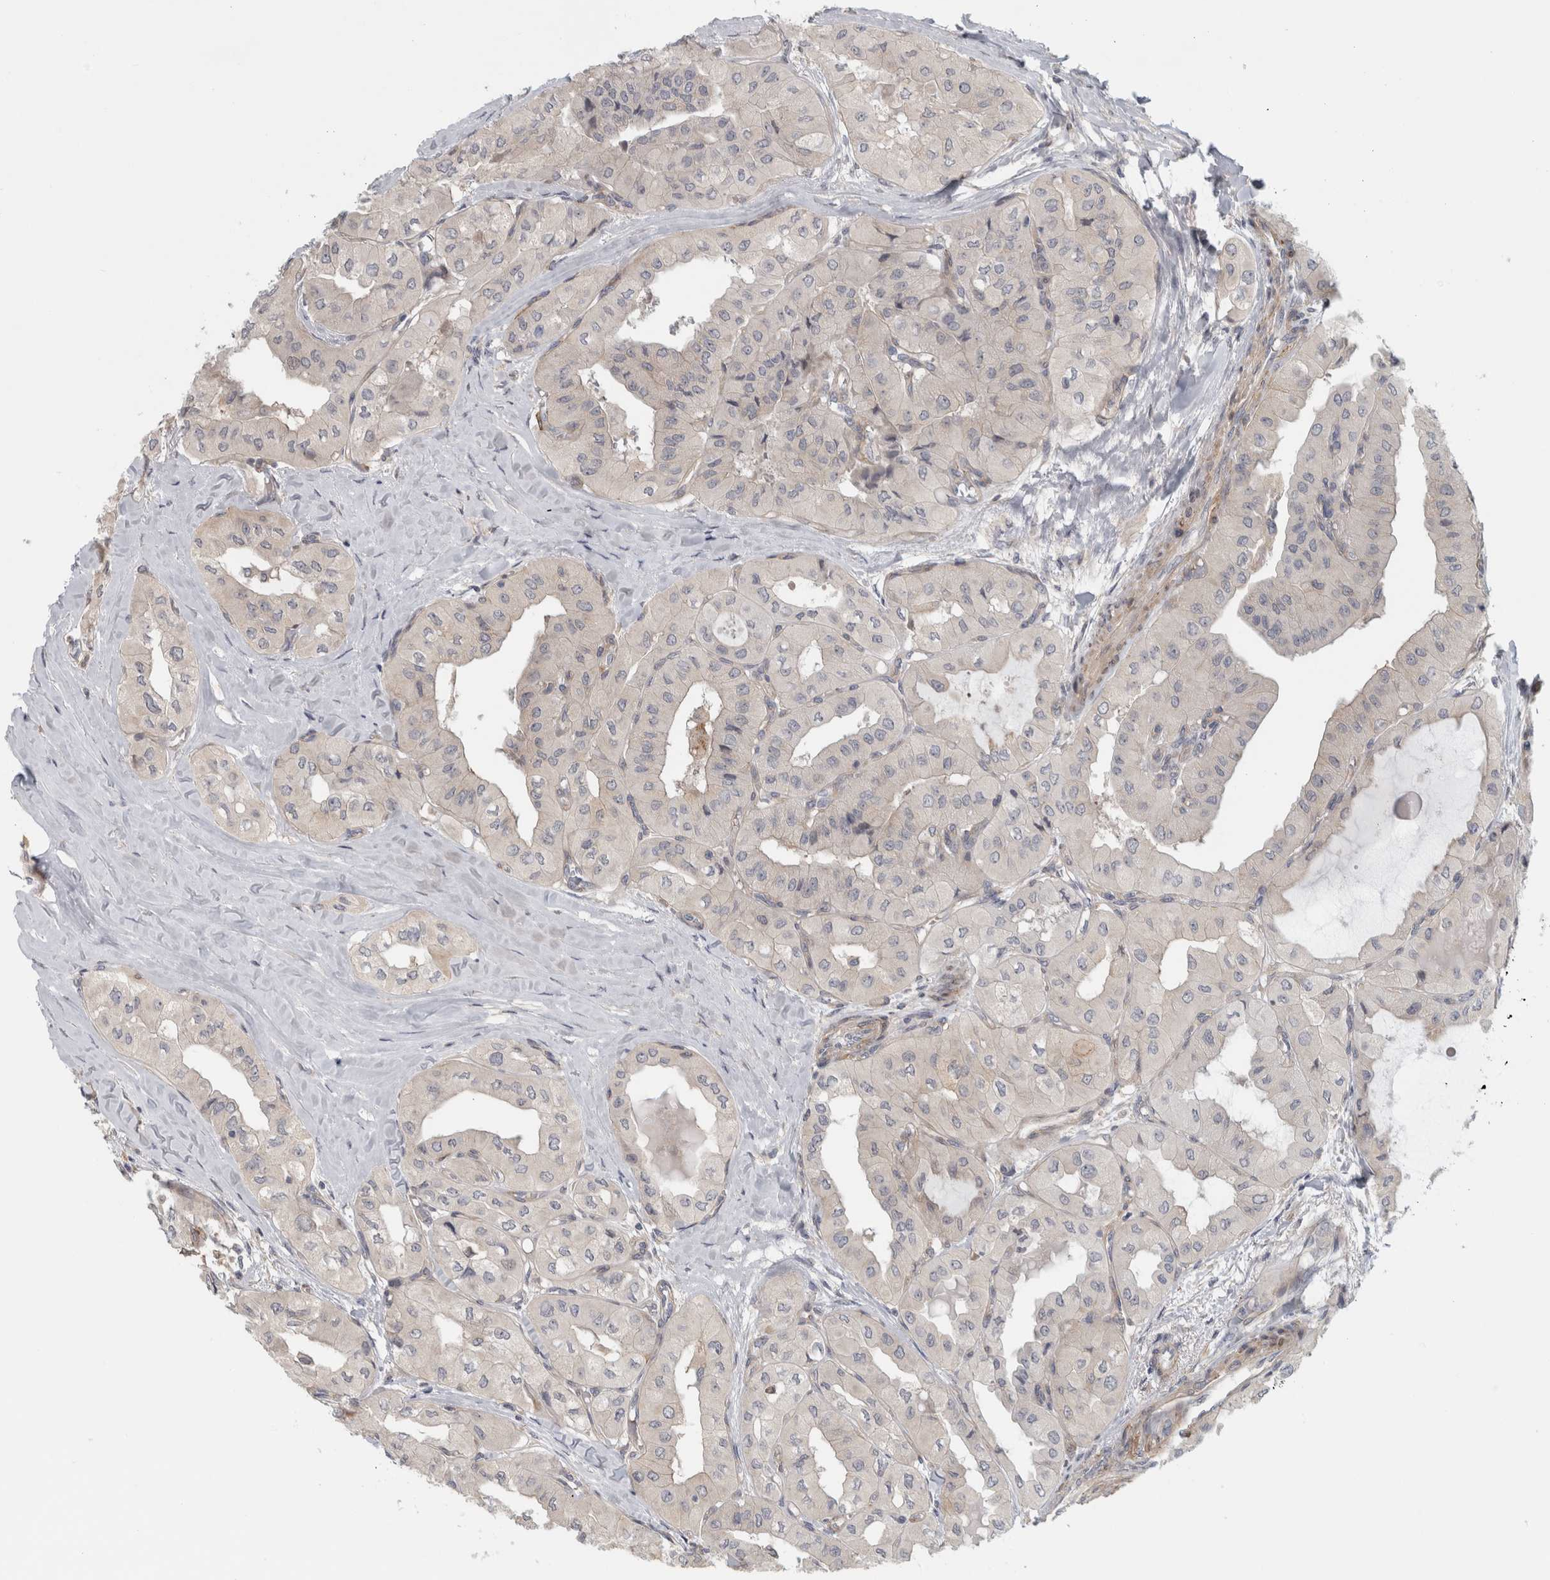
{"staining": {"intensity": "negative", "quantity": "none", "location": "none"}, "tissue": "thyroid cancer", "cell_type": "Tumor cells", "image_type": "cancer", "snomed": [{"axis": "morphology", "description": "Papillary adenocarcinoma, NOS"}, {"axis": "topography", "description": "Thyroid gland"}], "caption": "IHC micrograph of neoplastic tissue: human thyroid cancer (papillary adenocarcinoma) stained with DAB displays no significant protein staining in tumor cells. The staining is performed using DAB brown chromogen with nuclei counter-stained in using hematoxylin.", "gene": "ZNF804B", "patient": {"sex": "female", "age": 59}}